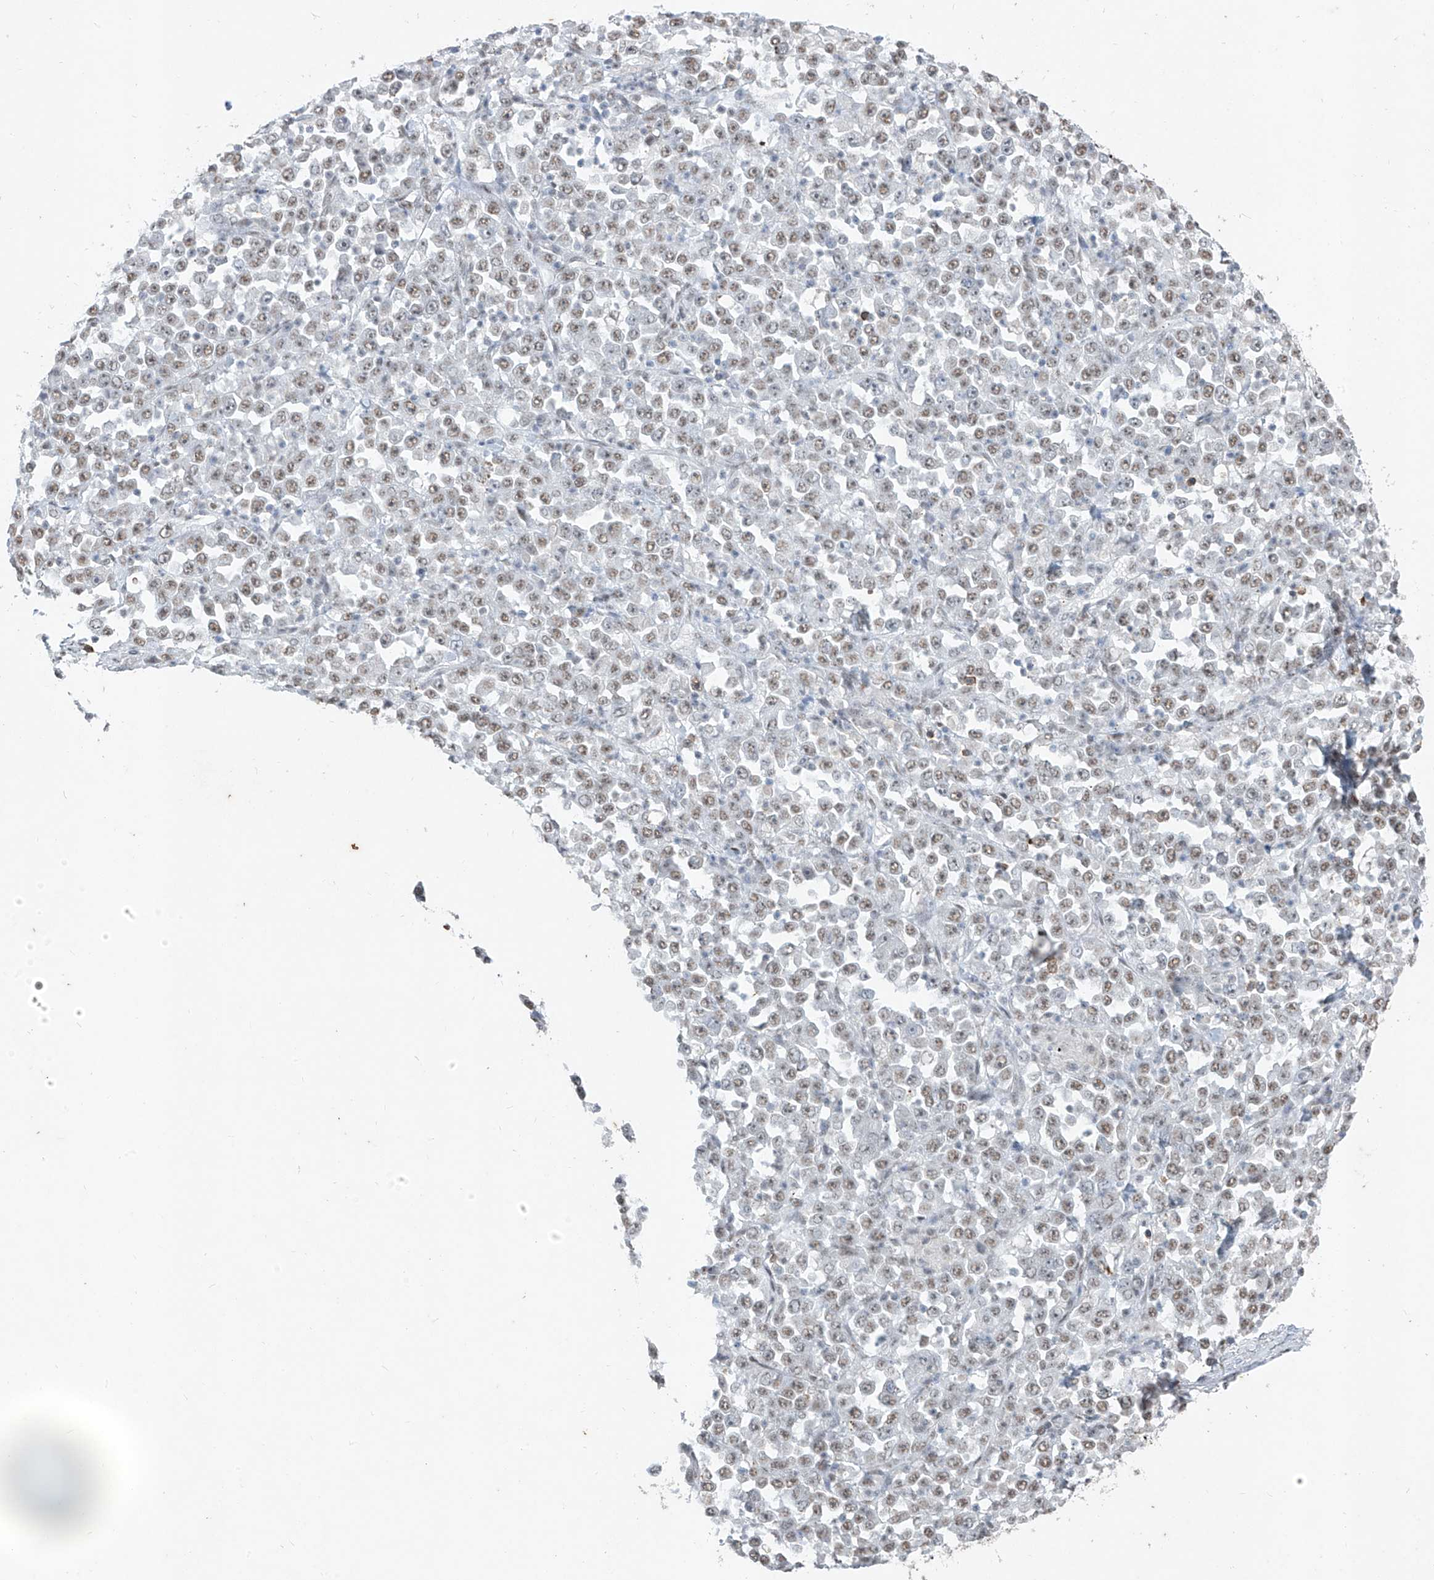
{"staining": {"intensity": "weak", "quantity": "25%-75%", "location": "nuclear"}, "tissue": "stomach cancer", "cell_type": "Tumor cells", "image_type": "cancer", "snomed": [{"axis": "morphology", "description": "Normal tissue, NOS"}, {"axis": "morphology", "description": "Adenocarcinoma, NOS"}, {"axis": "topography", "description": "Stomach, upper"}, {"axis": "topography", "description": "Stomach"}], "caption": "Immunohistochemistry (IHC) histopathology image of adenocarcinoma (stomach) stained for a protein (brown), which demonstrates low levels of weak nuclear positivity in approximately 25%-75% of tumor cells.", "gene": "TFEC", "patient": {"sex": "male", "age": 59}}